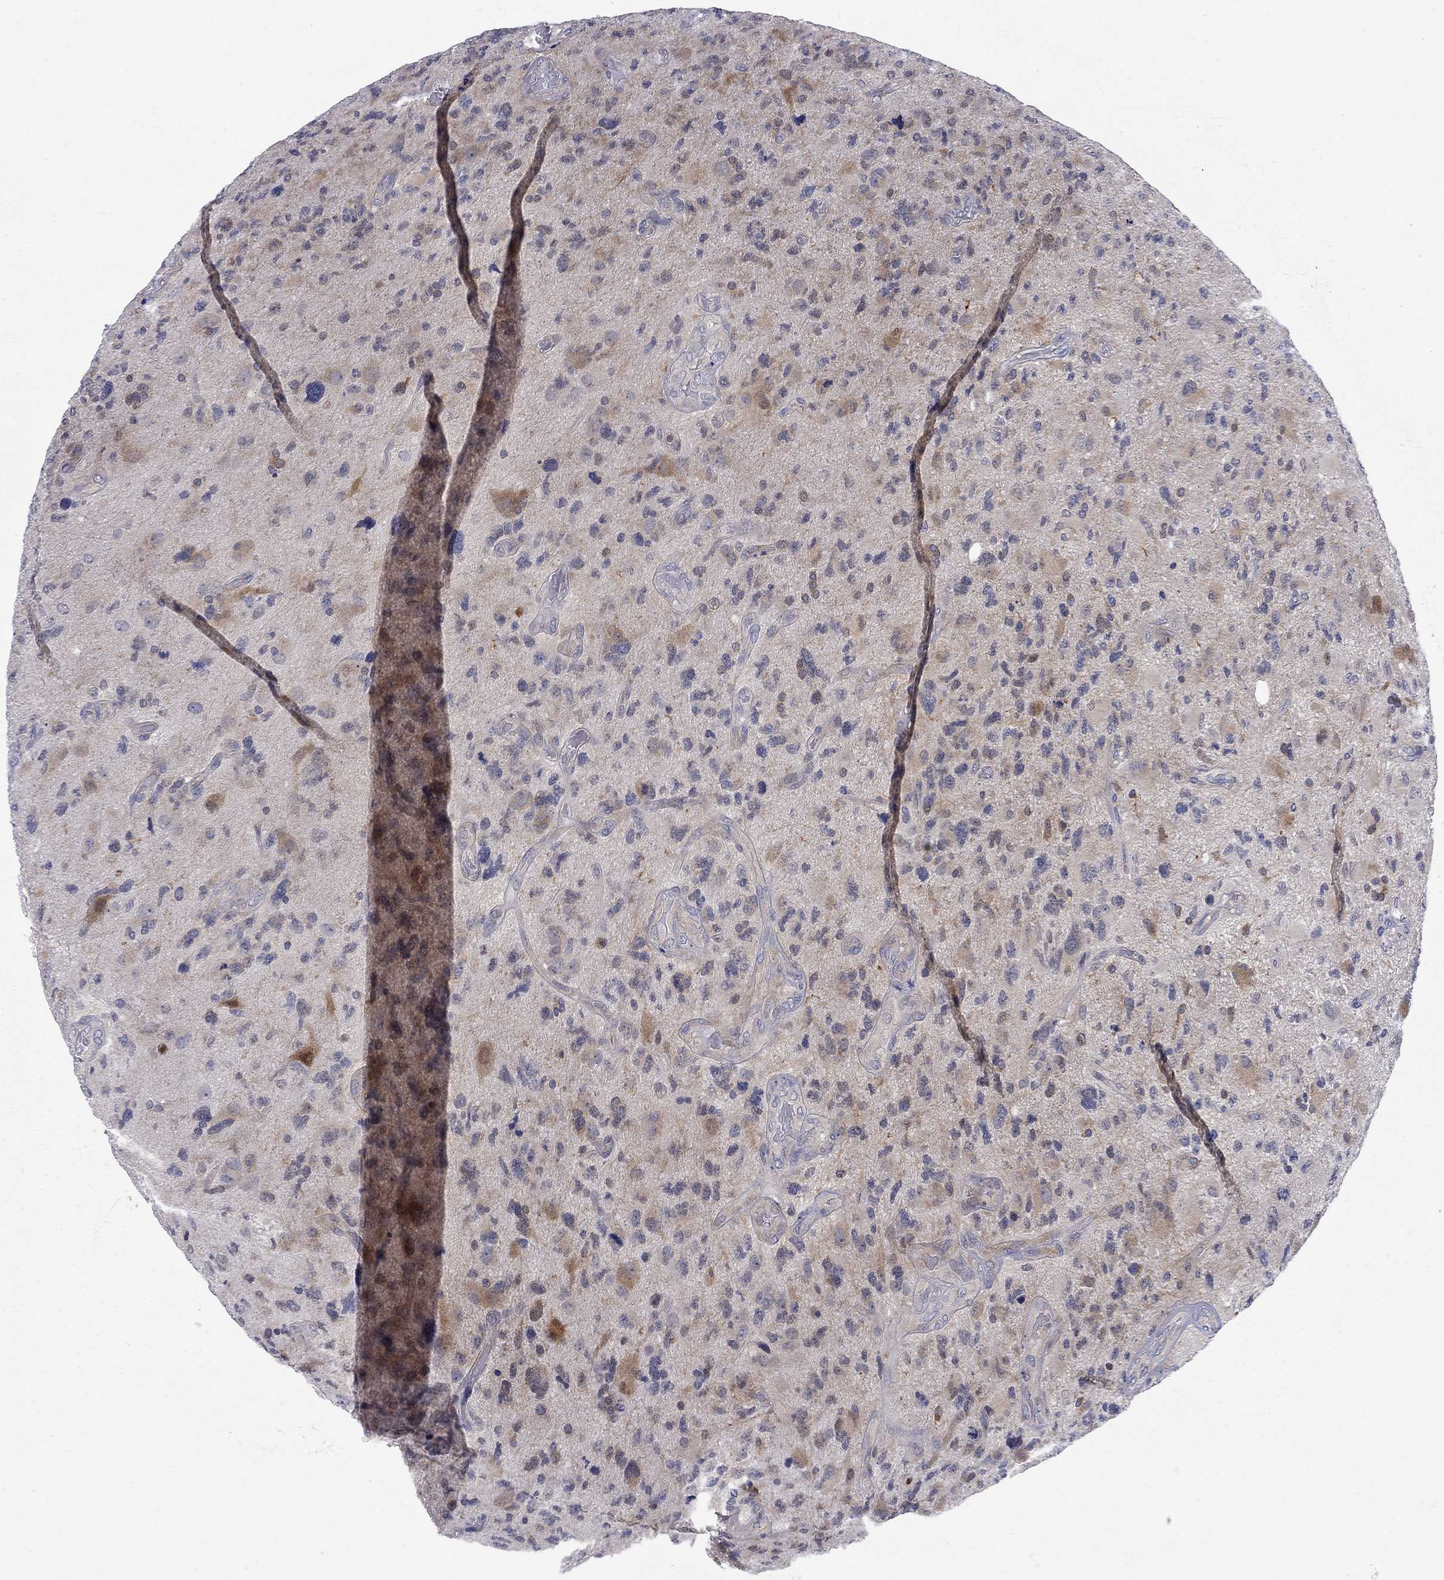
{"staining": {"intensity": "negative", "quantity": "none", "location": "none"}, "tissue": "glioma", "cell_type": "Tumor cells", "image_type": "cancer", "snomed": [{"axis": "morphology", "description": "Glioma, malignant, High grade"}, {"axis": "topography", "description": "Cerebral cortex"}], "caption": "This is an IHC image of human glioma. There is no expression in tumor cells.", "gene": "GALNT8", "patient": {"sex": "male", "age": 70}}